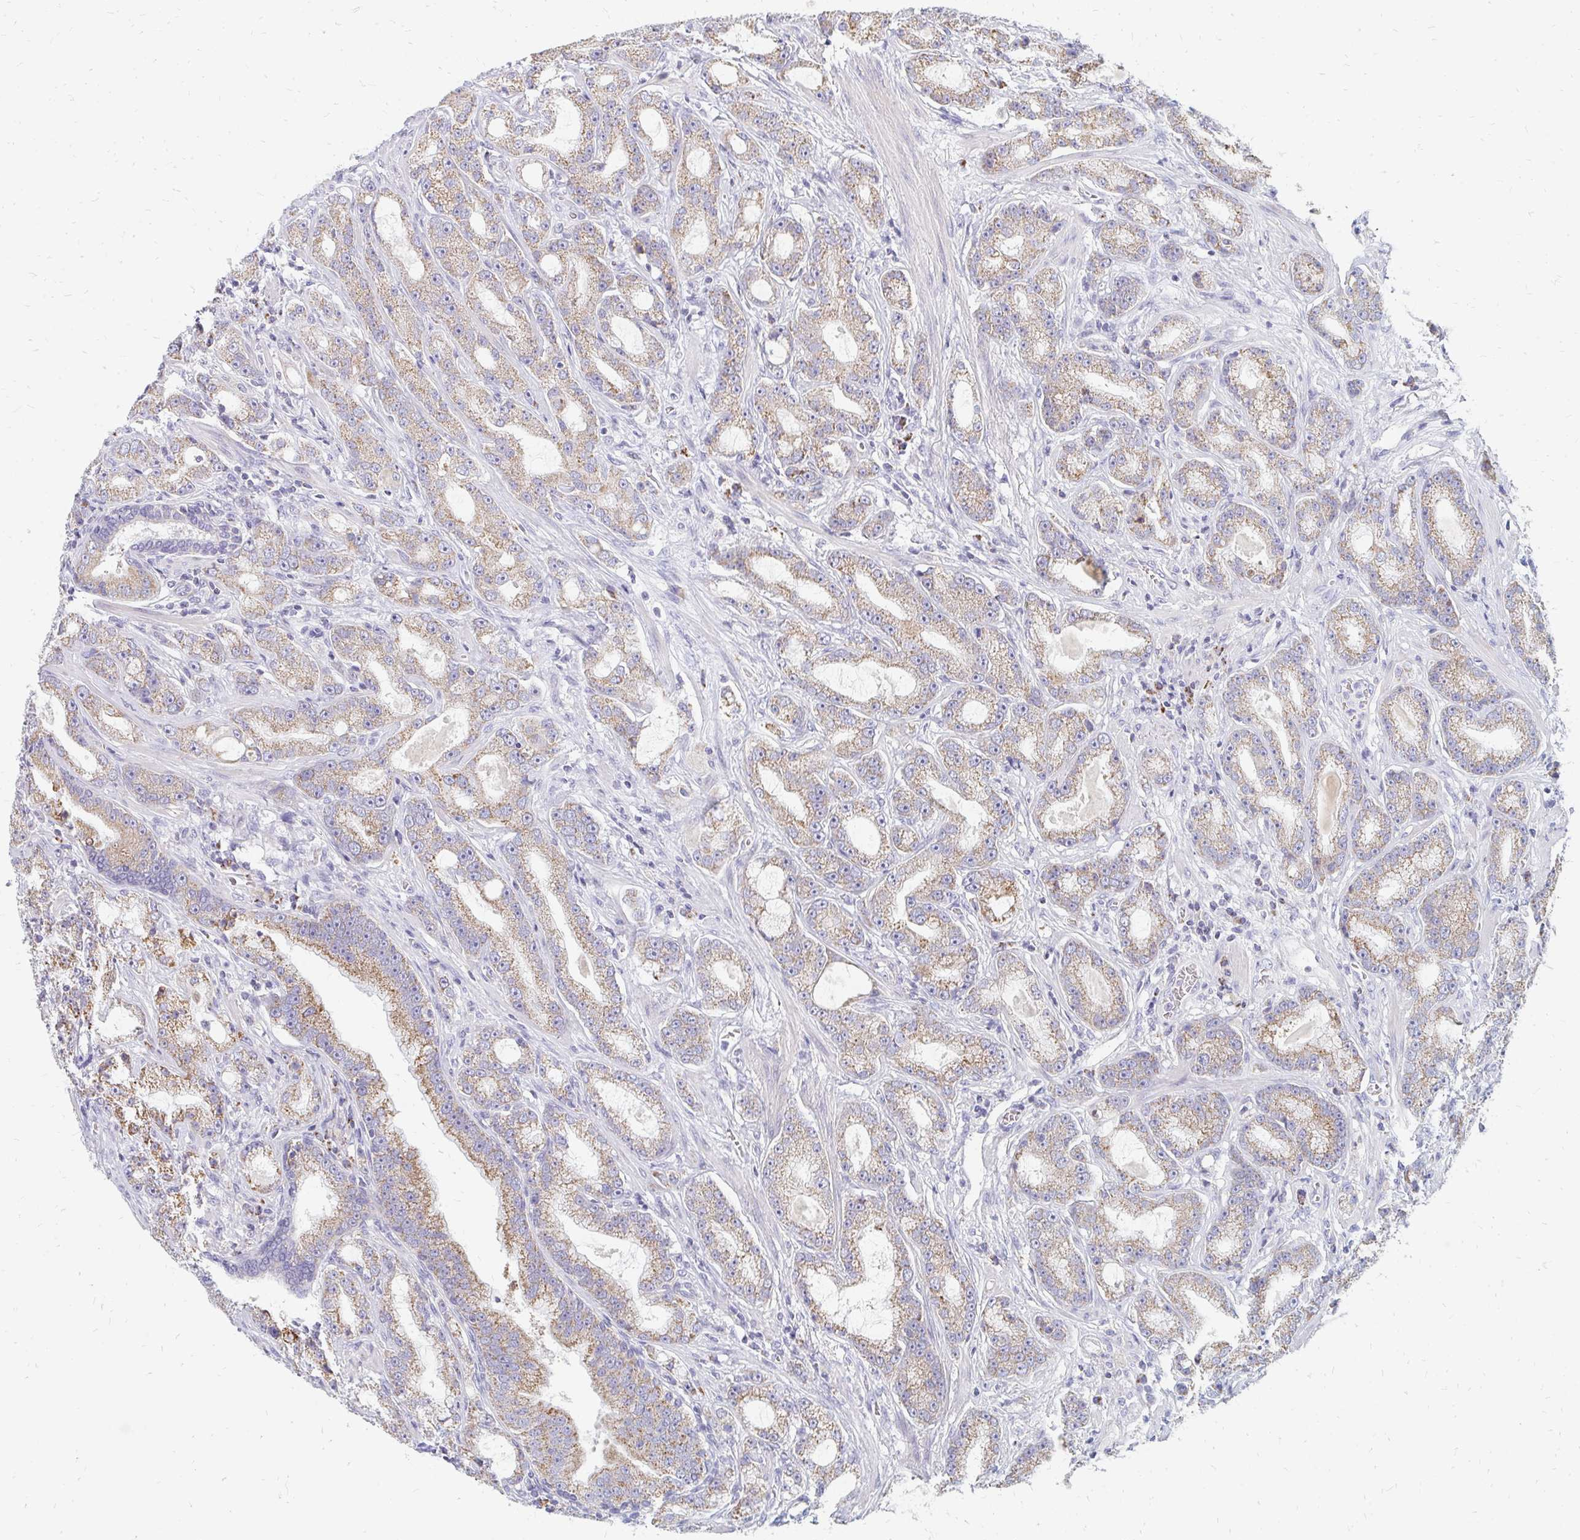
{"staining": {"intensity": "moderate", "quantity": ">75%", "location": "cytoplasmic/membranous"}, "tissue": "prostate cancer", "cell_type": "Tumor cells", "image_type": "cancer", "snomed": [{"axis": "morphology", "description": "Adenocarcinoma, High grade"}, {"axis": "topography", "description": "Prostate"}], "caption": "Prostate cancer (adenocarcinoma (high-grade)) tissue demonstrates moderate cytoplasmic/membranous expression in about >75% of tumor cells, visualized by immunohistochemistry. Using DAB (3,3'-diaminobenzidine) (brown) and hematoxylin (blue) stains, captured at high magnification using brightfield microscopy.", "gene": "OR10V1", "patient": {"sex": "male", "age": 65}}